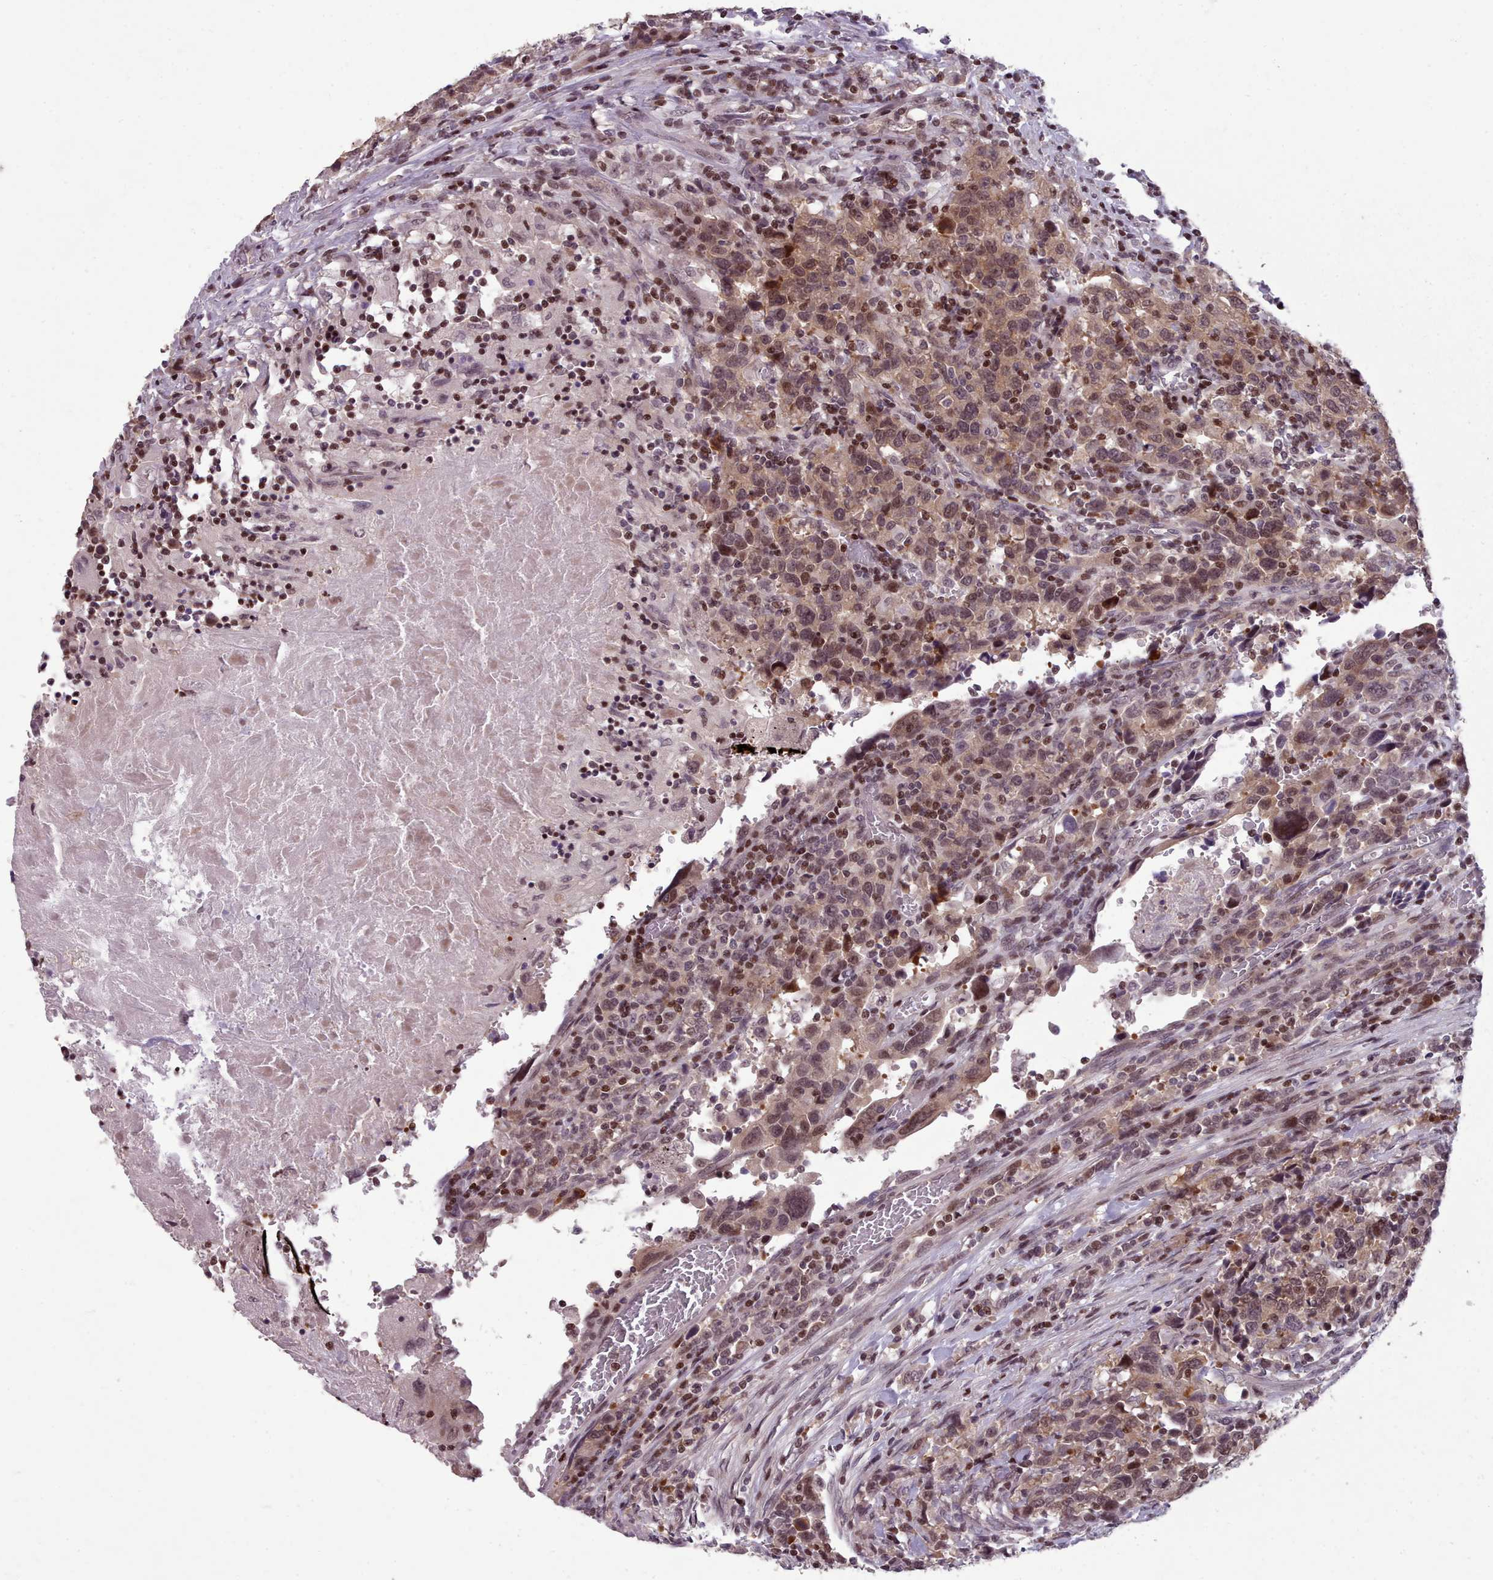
{"staining": {"intensity": "moderate", "quantity": ">75%", "location": "nuclear"}, "tissue": "urothelial cancer", "cell_type": "Tumor cells", "image_type": "cancer", "snomed": [{"axis": "morphology", "description": "Urothelial carcinoma, High grade"}, {"axis": "topography", "description": "Urinary bladder"}], "caption": "Urothelial cancer stained for a protein (brown) exhibits moderate nuclear positive positivity in about >75% of tumor cells.", "gene": "ENSA", "patient": {"sex": "male", "age": 61}}